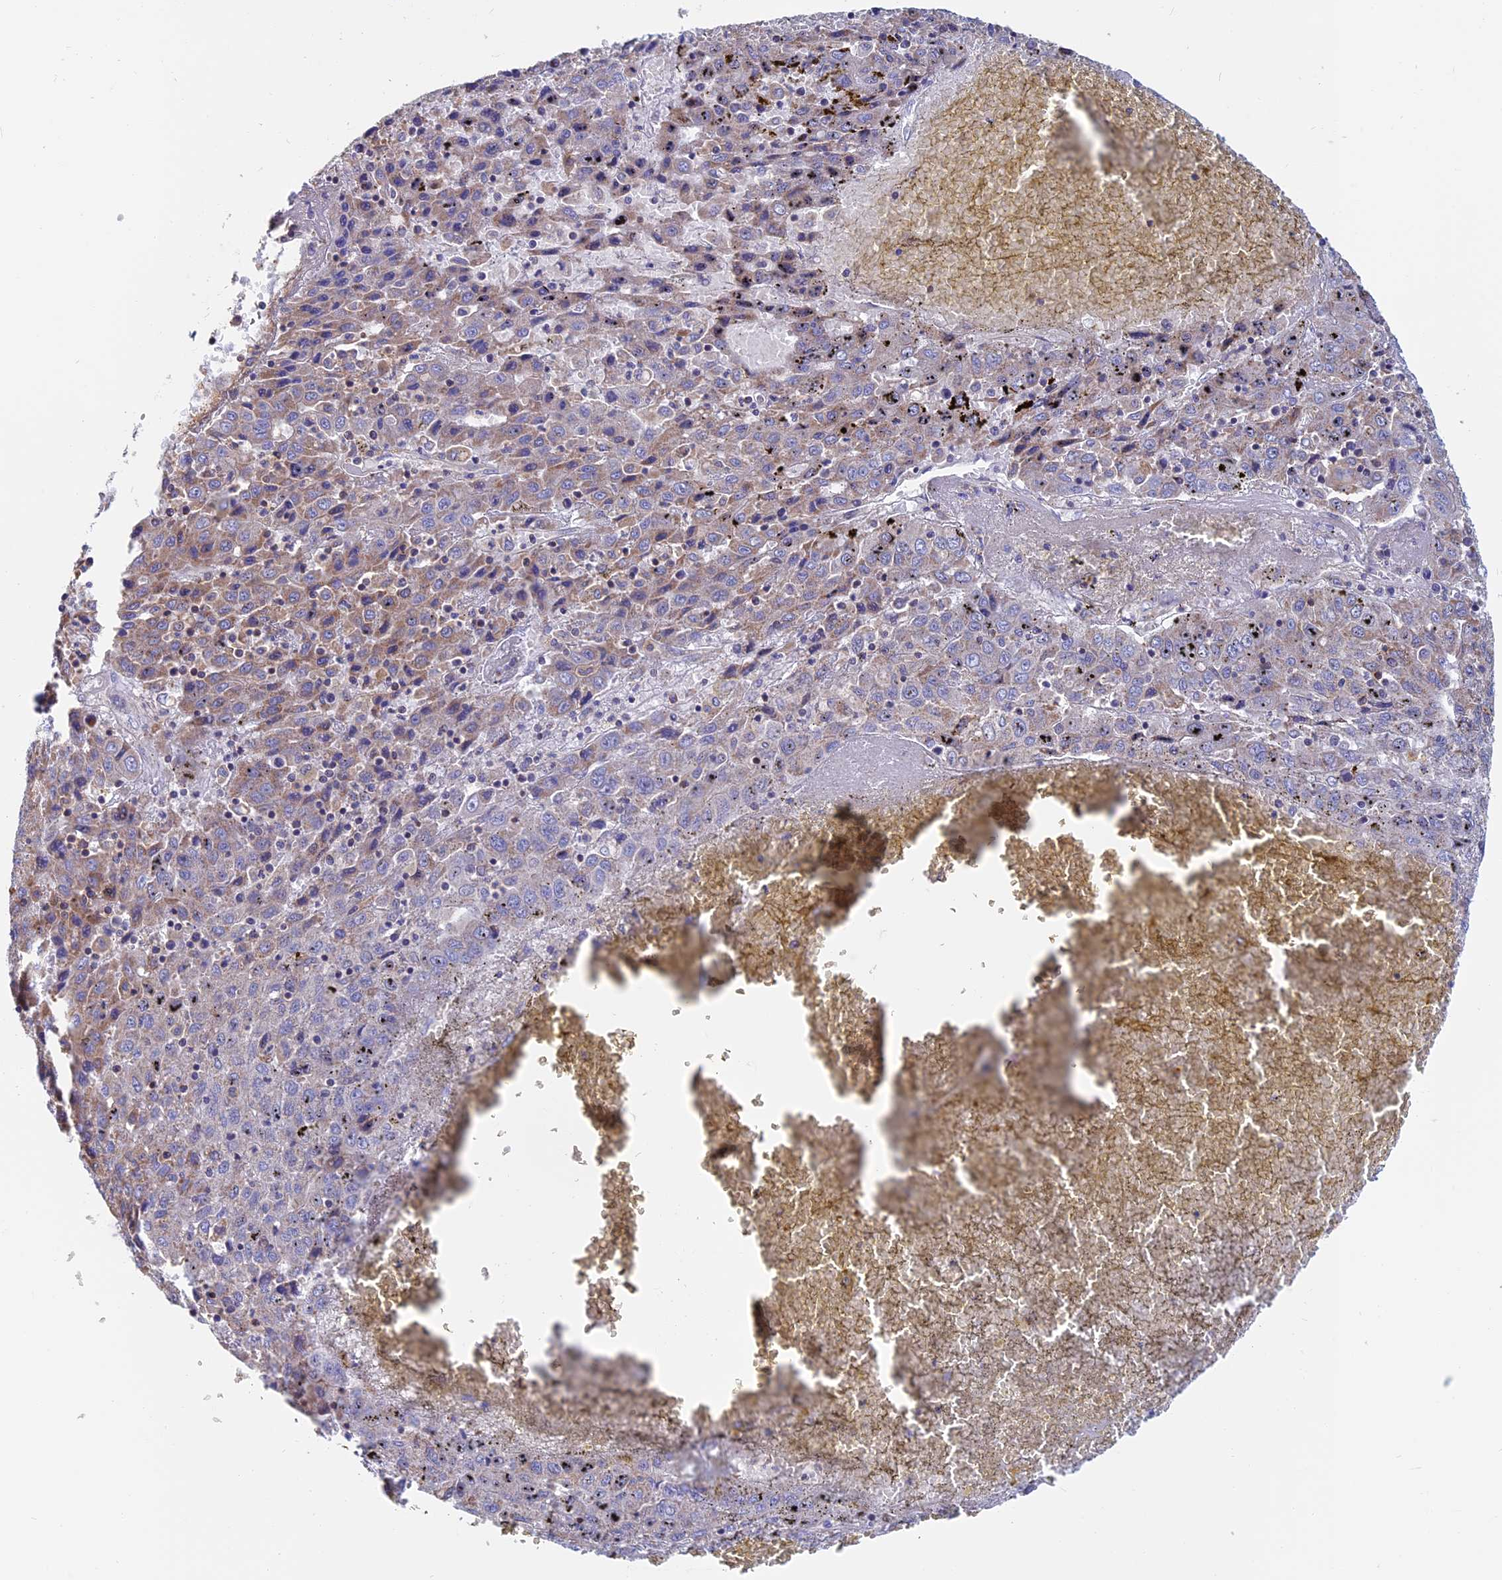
{"staining": {"intensity": "weak", "quantity": "<25%", "location": "cytoplasmic/membranous"}, "tissue": "liver cancer", "cell_type": "Tumor cells", "image_type": "cancer", "snomed": [{"axis": "morphology", "description": "Carcinoma, Hepatocellular, NOS"}, {"axis": "topography", "description": "Liver"}], "caption": "An image of liver cancer stained for a protein demonstrates no brown staining in tumor cells.", "gene": "HSD17B8", "patient": {"sex": "female", "age": 53}}